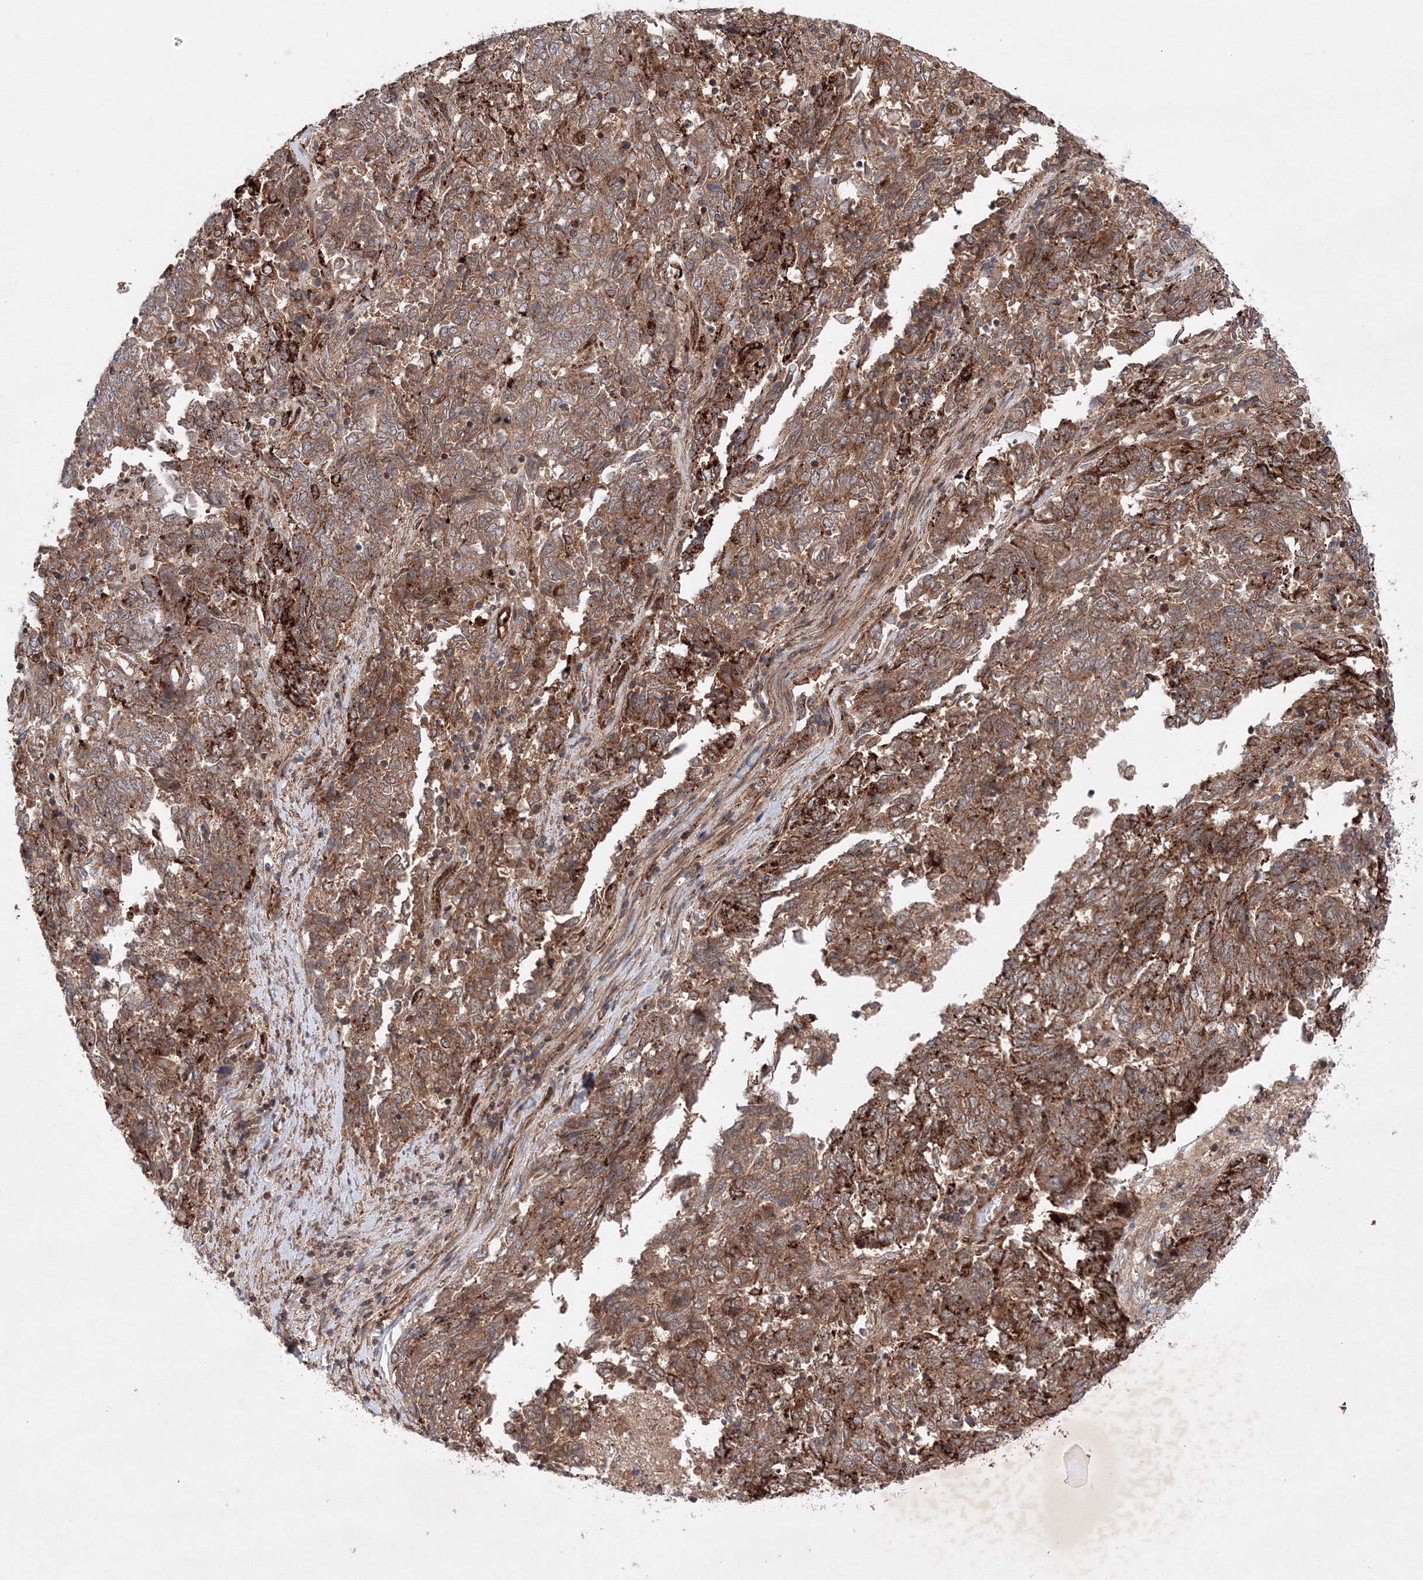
{"staining": {"intensity": "moderate", "quantity": ">75%", "location": "cytoplasmic/membranous"}, "tissue": "endometrial cancer", "cell_type": "Tumor cells", "image_type": "cancer", "snomed": [{"axis": "morphology", "description": "Adenocarcinoma, NOS"}, {"axis": "topography", "description": "Endometrium"}], "caption": "The immunohistochemical stain shows moderate cytoplasmic/membranous staining in tumor cells of endometrial adenocarcinoma tissue.", "gene": "DCTD", "patient": {"sex": "female", "age": 80}}